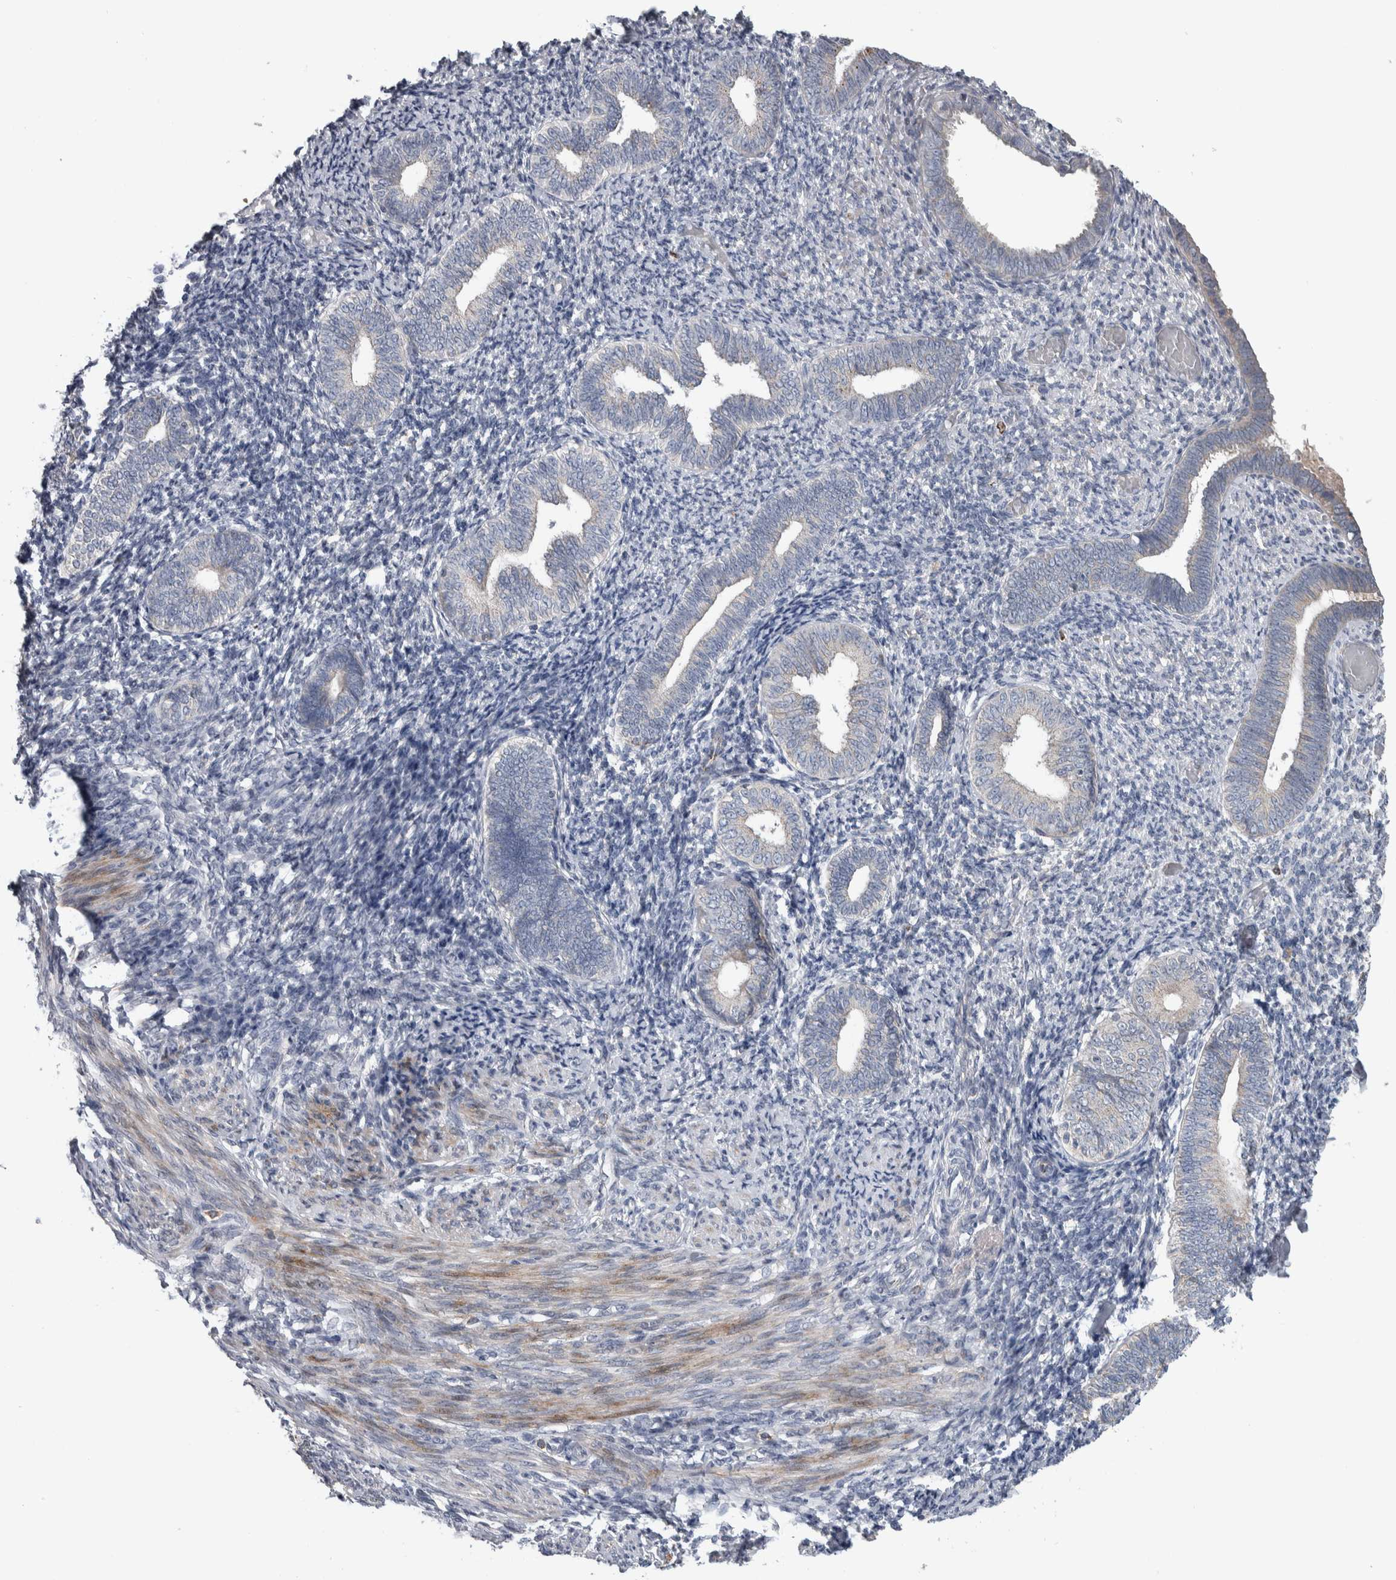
{"staining": {"intensity": "negative", "quantity": "none", "location": "none"}, "tissue": "endometrium", "cell_type": "Cells in endometrial stroma", "image_type": "normal", "snomed": [{"axis": "morphology", "description": "Normal tissue, NOS"}, {"axis": "topography", "description": "Endometrium"}], "caption": "Human endometrium stained for a protein using immunohistochemistry shows no expression in cells in endometrial stroma.", "gene": "FAM83G", "patient": {"sex": "female", "age": 66}}